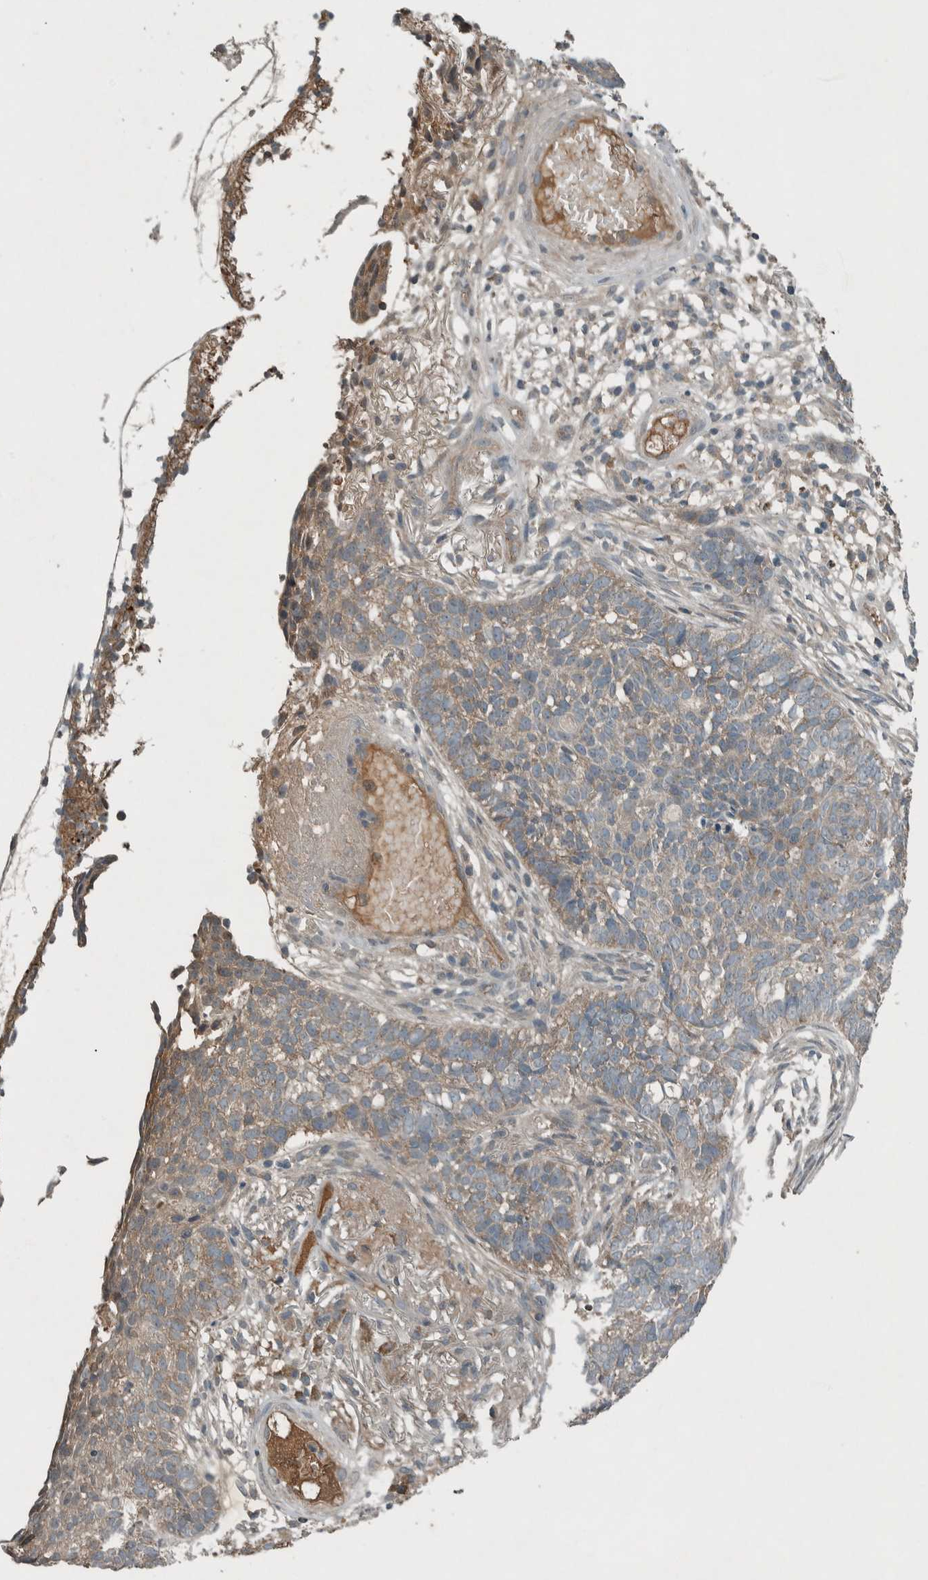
{"staining": {"intensity": "weak", "quantity": "25%-75%", "location": "cytoplasmic/membranous"}, "tissue": "skin cancer", "cell_type": "Tumor cells", "image_type": "cancer", "snomed": [{"axis": "morphology", "description": "Basal cell carcinoma"}, {"axis": "topography", "description": "Skin"}], "caption": "Immunohistochemistry (DAB) staining of human skin cancer (basal cell carcinoma) reveals weak cytoplasmic/membranous protein staining in approximately 25%-75% of tumor cells. (DAB IHC, brown staining for protein, blue staining for nuclei).", "gene": "CLCN2", "patient": {"sex": "male", "age": 85}}